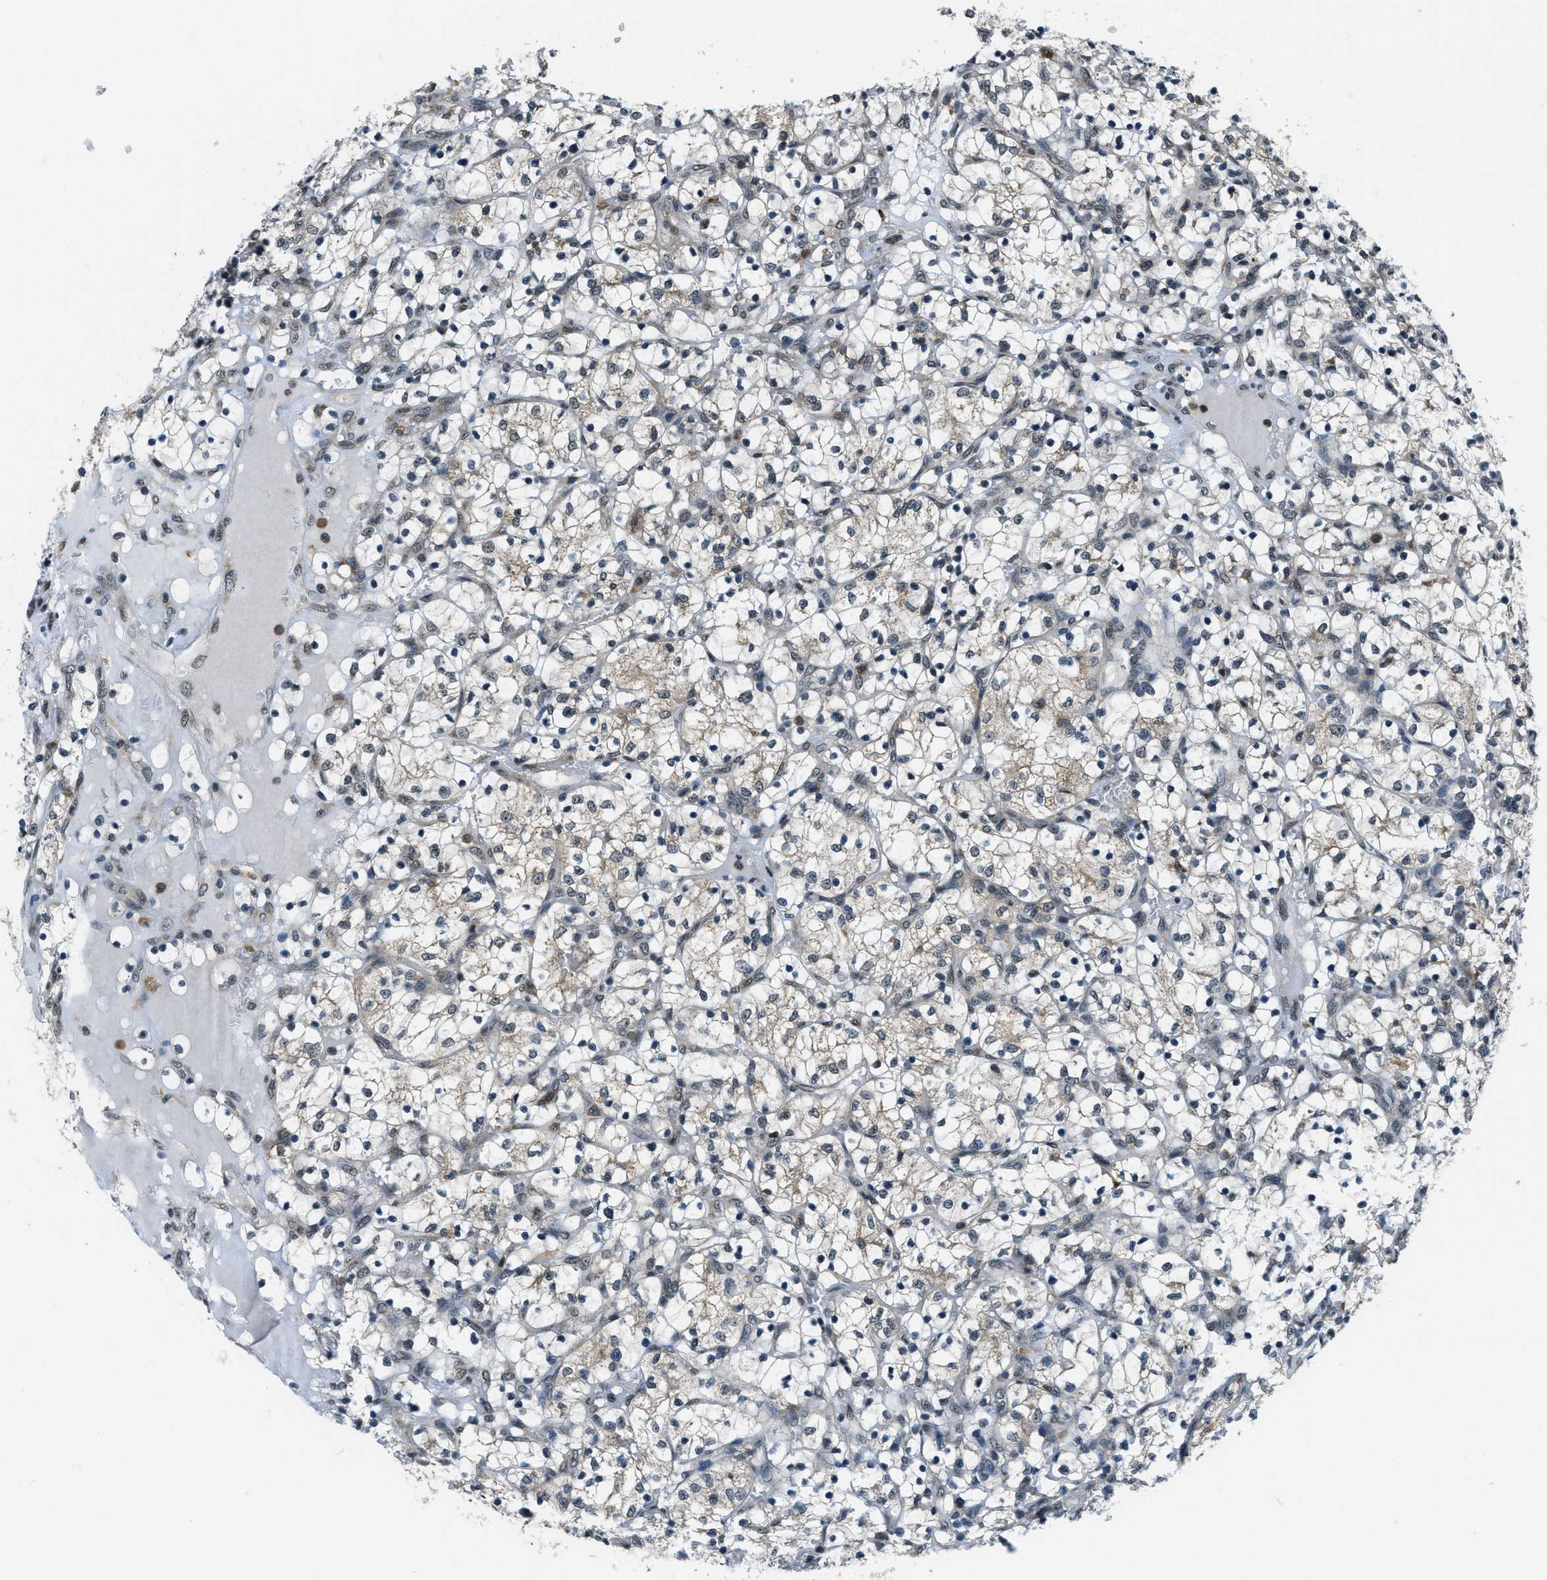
{"staining": {"intensity": "negative", "quantity": "none", "location": "none"}, "tissue": "renal cancer", "cell_type": "Tumor cells", "image_type": "cancer", "snomed": [{"axis": "morphology", "description": "Adenocarcinoma, NOS"}, {"axis": "topography", "description": "Kidney"}], "caption": "DAB (3,3'-diaminobenzidine) immunohistochemical staining of human renal cancer shows no significant staining in tumor cells. (DAB immunohistochemistry (IHC) visualized using brightfield microscopy, high magnification).", "gene": "RAB11FIP1", "patient": {"sex": "female", "age": 69}}